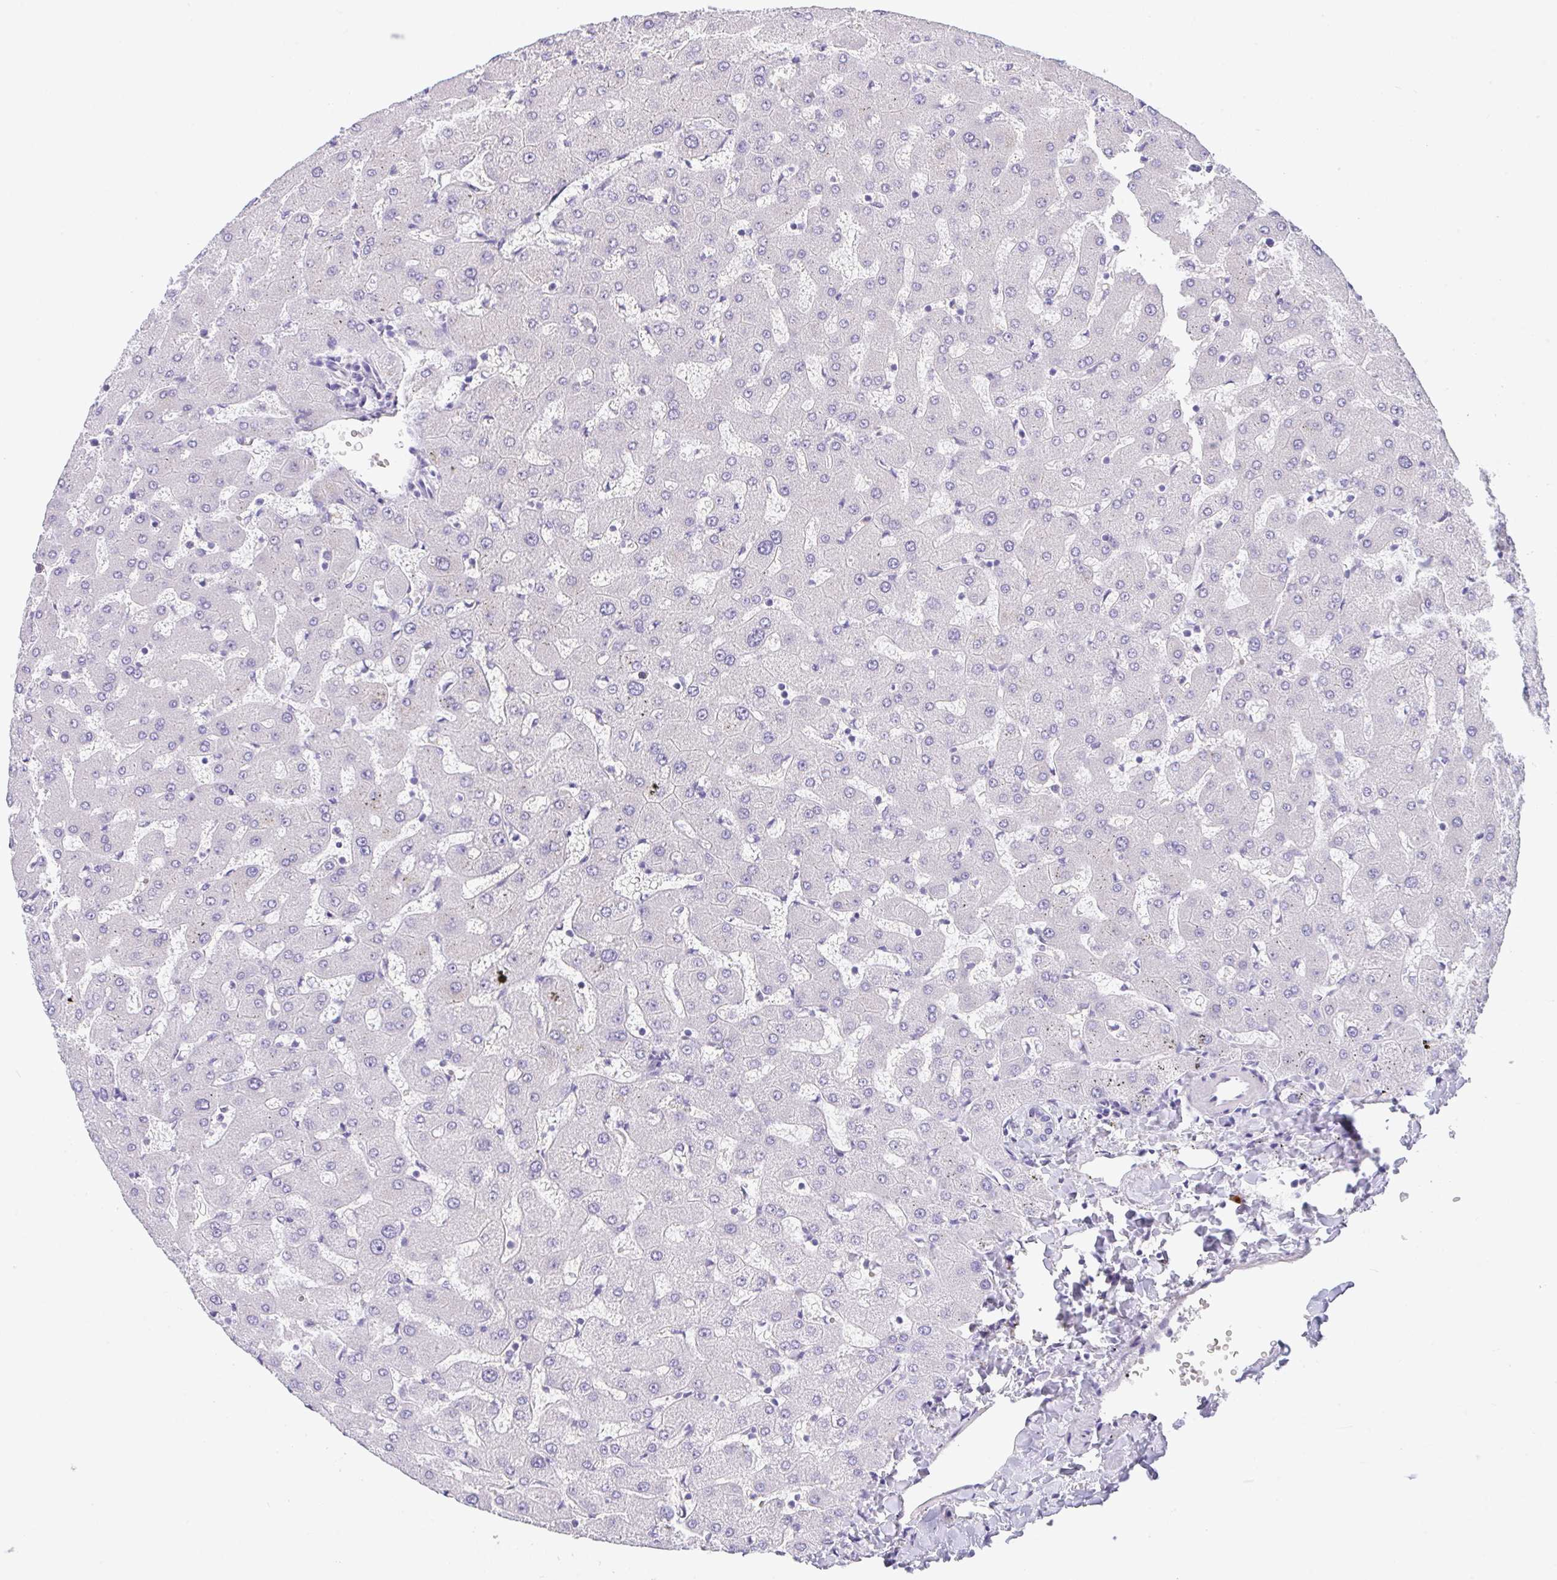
{"staining": {"intensity": "negative", "quantity": "none", "location": "none"}, "tissue": "liver", "cell_type": "Cholangiocytes", "image_type": "normal", "snomed": [{"axis": "morphology", "description": "Normal tissue, NOS"}, {"axis": "topography", "description": "Liver"}], "caption": "DAB (3,3'-diaminobenzidine) immunohistochemical staining of benign liver reveals no significant positivity in cholangiocytes. (Stains: DAB immunohistochemistry (IHC) with hematoxylin counter stain, Microscopy: brightfield microscopy at high magnification).", "gene": "NCF1", "patient": {"sex": "female", "age": 63}}